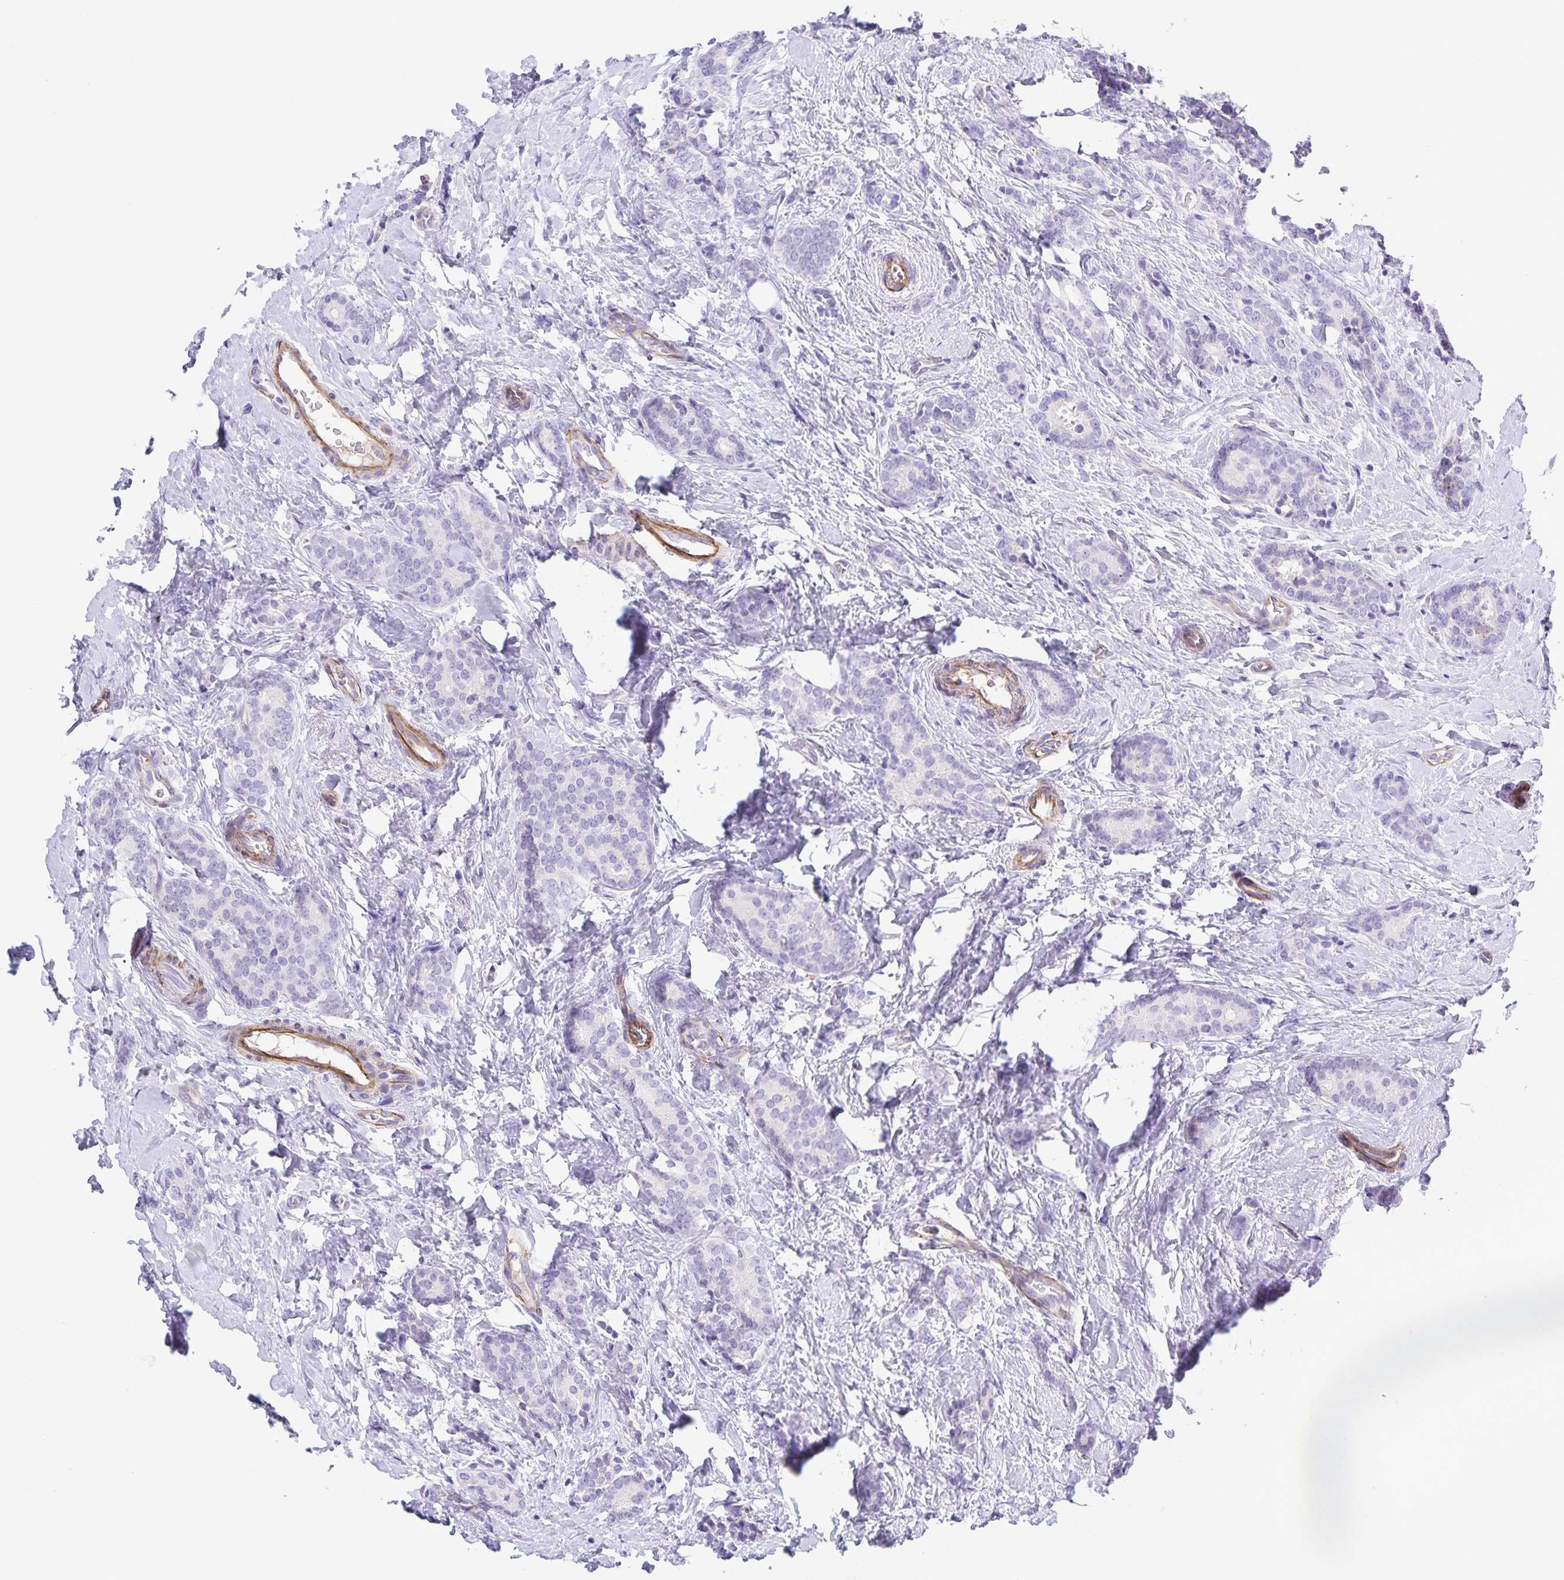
{"staining": {"intensity": "negative", "quantity": "none", "location": "none"}, "tissue": "breast cancer", "cell_type": "Tumor cells", "image_type": "cancer", "snomed": [{"axis": "morphology", "description": "Normal tissue, NOS"}, {"axis": "morphology", "description": "Duct carcinoma"}, {"axis": "topography", "description": "Breast"}], "caption": "The micrograph reveals no staining of tumor cells in breast cancer (invasive ductal carcinoma).", "gene": "UBQLN3", "patient": {"sex": "female", "age": 77}}